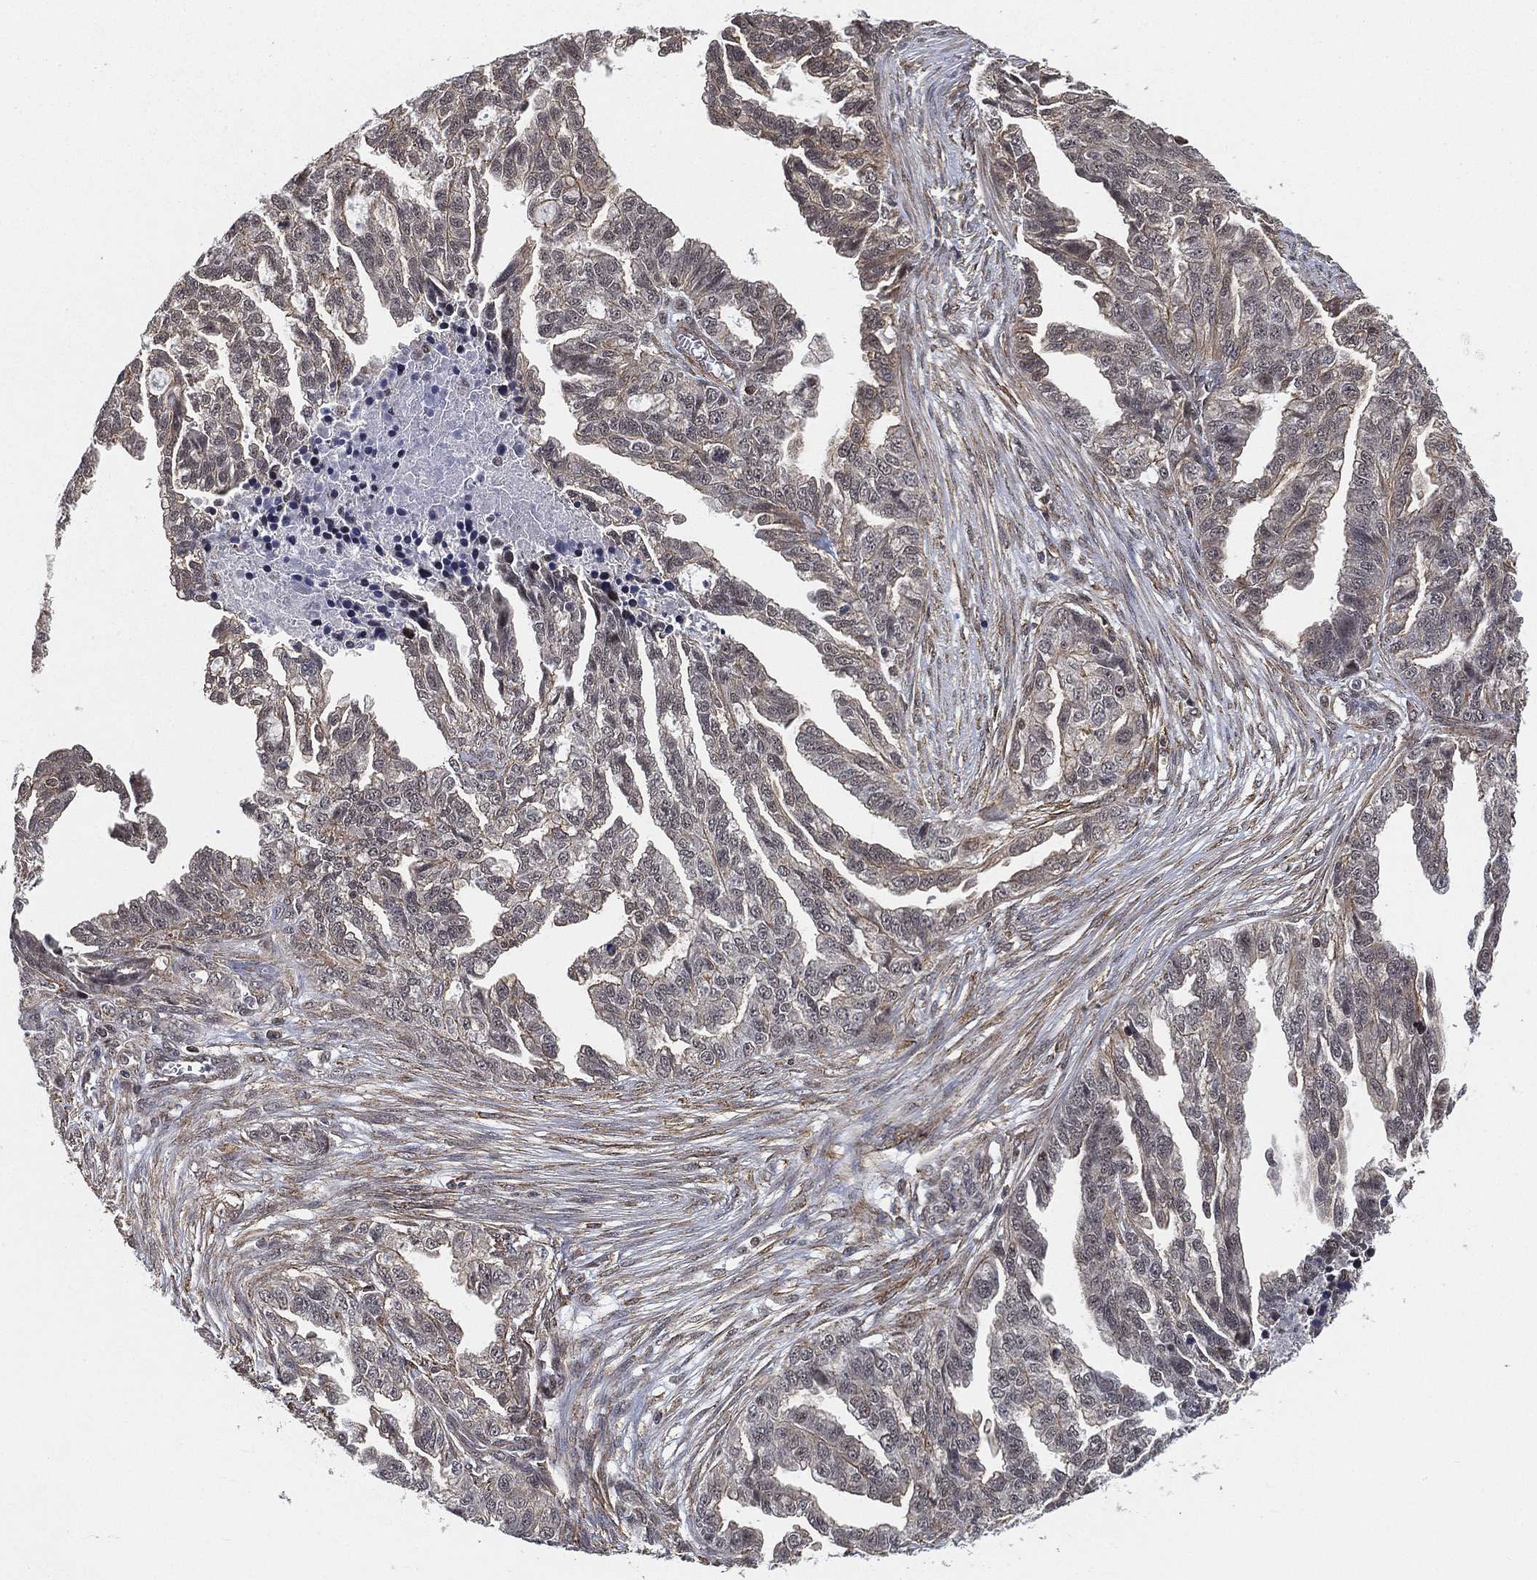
{"staining": {"intensity": "negative", "quantity": "none", "location": "none"}, "tissue": "ovarian cancer", "cell_type": "Tumor cells", "image_type": "cancer", "snomed": [{"axis": "morphology", "description": "Cystadenocarcinoma, serous, NOS"}, {"axis": "topography", "description": "Ovary"}], "caption": "There is no significant staining in tumor cells of ovarian cancer.", "gene": "RSRC2", "patient": {"sex": "female", "age": 51}}